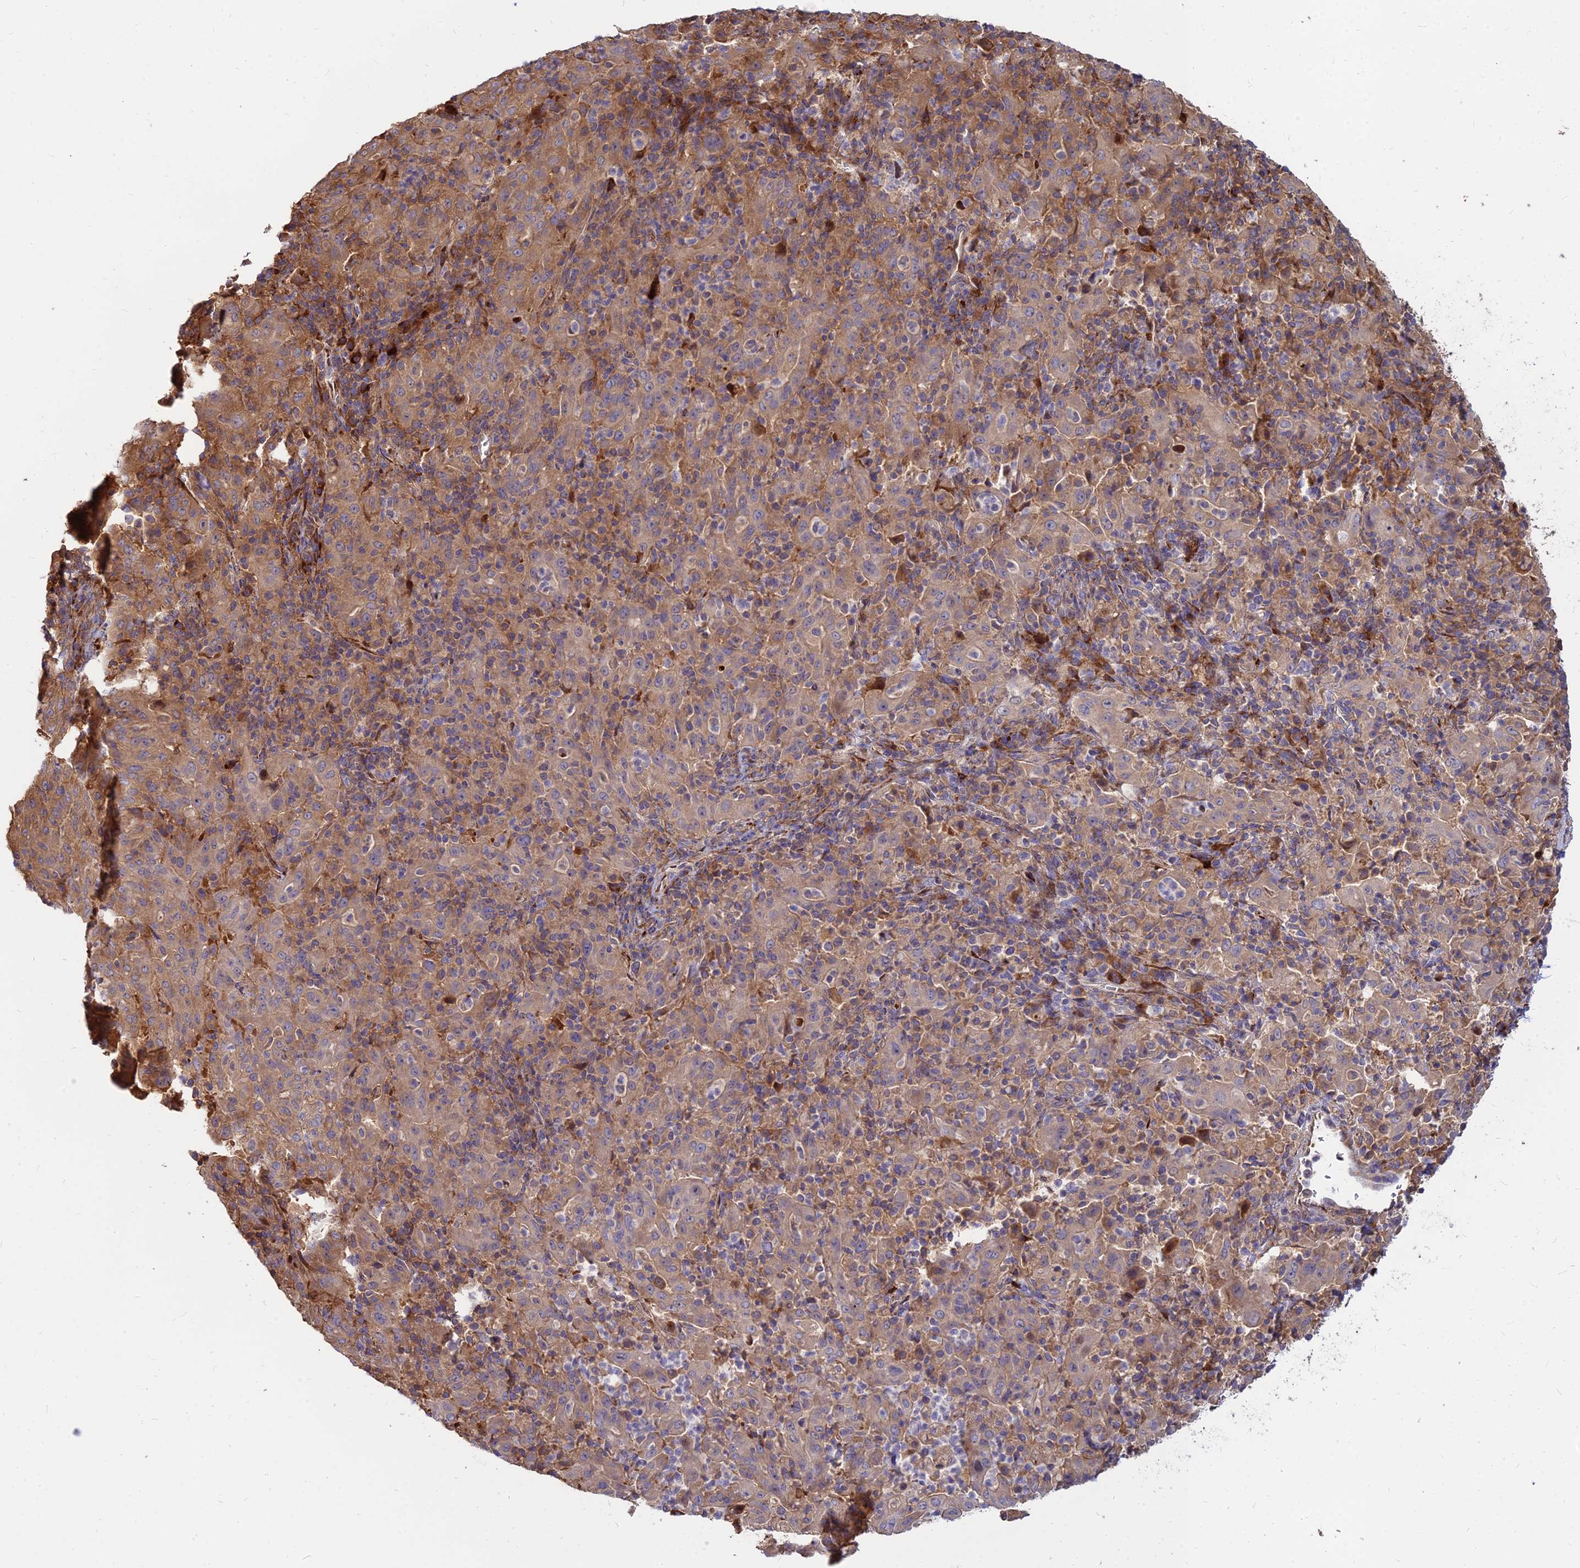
{"staining": {"intensity": "moderate", "quantity": "25%-75%", "location": "cytoplasmic/membranous"}, "tissue": "pancreatic cancer", "cell_type": "Tumor cells", "image_type": "cancer", "snomed": [{"axis": "morphology", "description": "Adenocarcinoma, NOS"}, {"axis": "topography", "description": "Pancreas"}], "caption": "The micrograph demonstrates a brown stain indicating the presence of a protein in the cytoplasmic/membranous of tumor cells in pancreatic adenocarcinoma.", "gene": "CCT6B", "patient": {"sex": "male", "age": 63}}